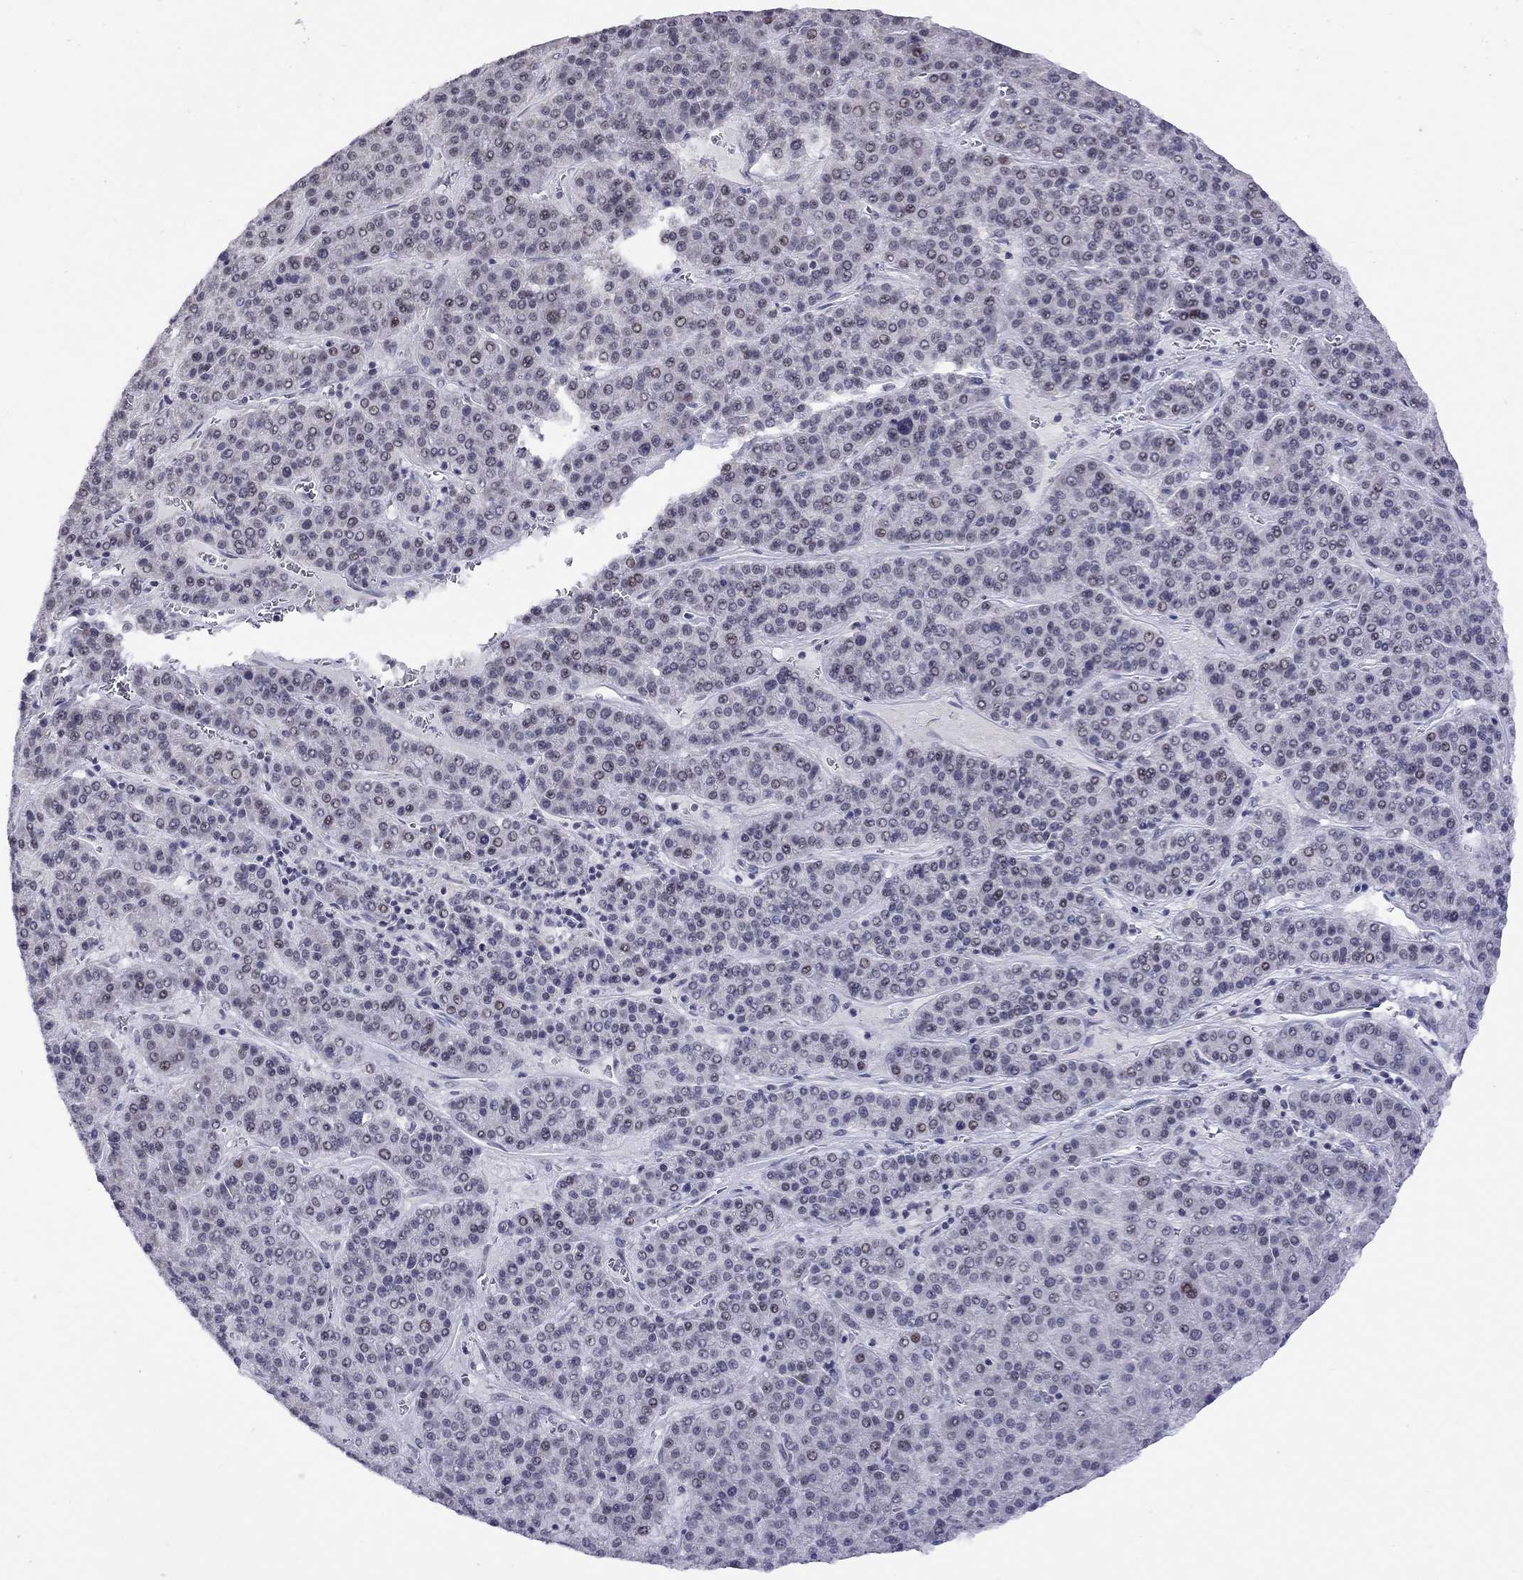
{"staining": {"intensity": "negative", "quantity": "none", "location": "none"}, "tissue": "liver cancer", "cell_type": "Tumor cells", "image_type": "cancer", "snomed": [{"axis": "morphology", "description": "Carcinoma, Hepatocellular, NOS"}, {"axis": "topography", "description": "Liver"}], "caption": "This is a image of immunohistochemistry (IHC) staining of liver cancer (hepatocellular carcinoma), which shows no expression in tumor cells.", "gene": "HES5", "patient": {"sex": "female", "age": 58}}